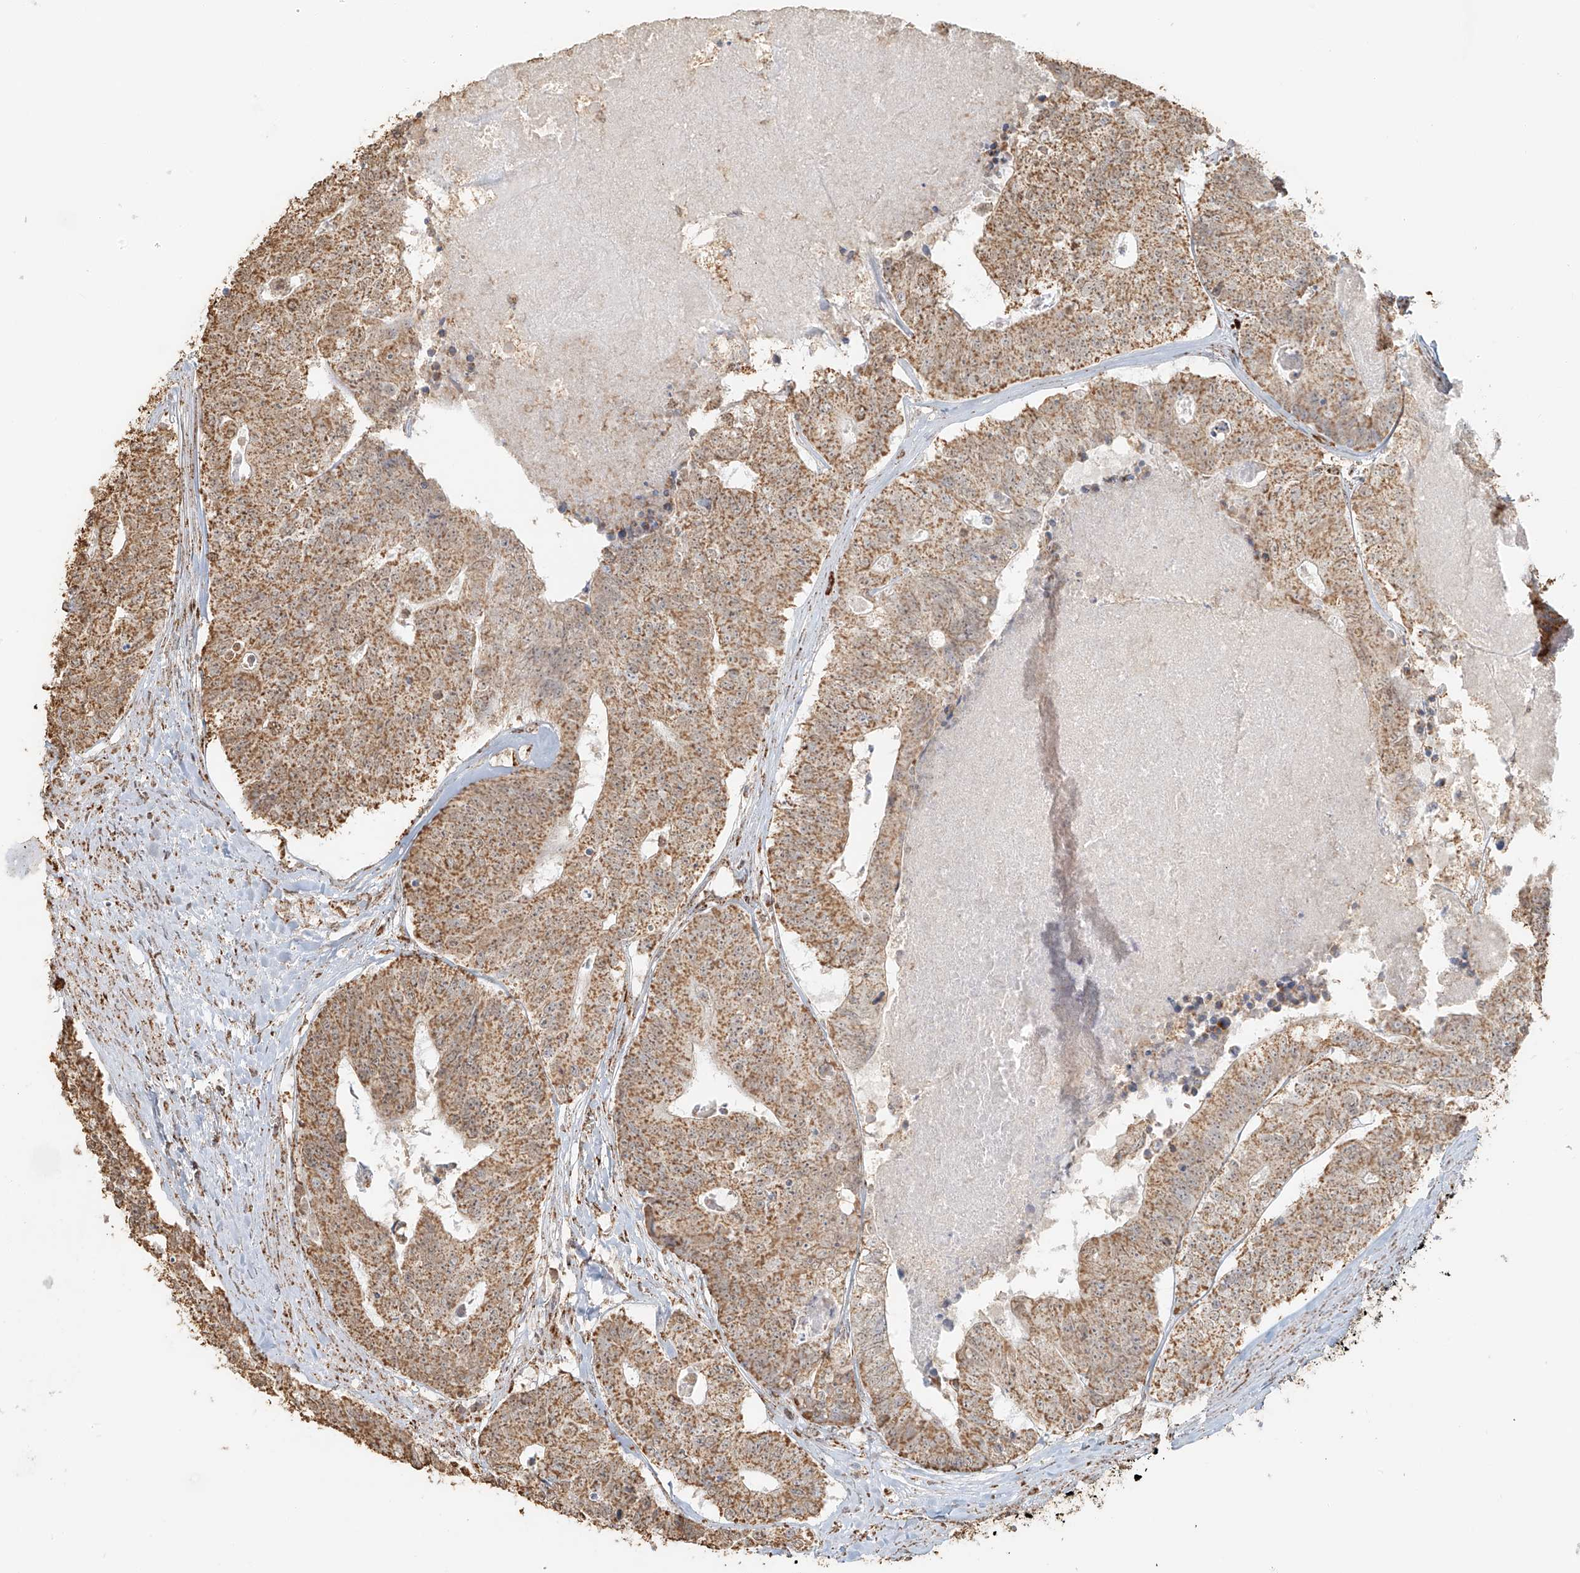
{"staining": {"intensity": "moderate", "quantity": ">75%", "location": "cytoplasmic/membranous"}, "tissue": "colorectal cancer", "cell_type": "Tumor cells", "image_type": "cancer", "snomed": [{"axis": "morphology", "description": "Adenocarcinoma, NOS"}, {"axis": "topography", "description": "Colon"}], "caption": "Immunohistochemical staining of colorectal cancer (adenocarcinoma) demonstrates medium levels of moderate cytoplasmic/membranous positivity in approximately >75% of tumor cells.", "gene": "MIPEP", "patient": {"sex": "female", "age": 67}}